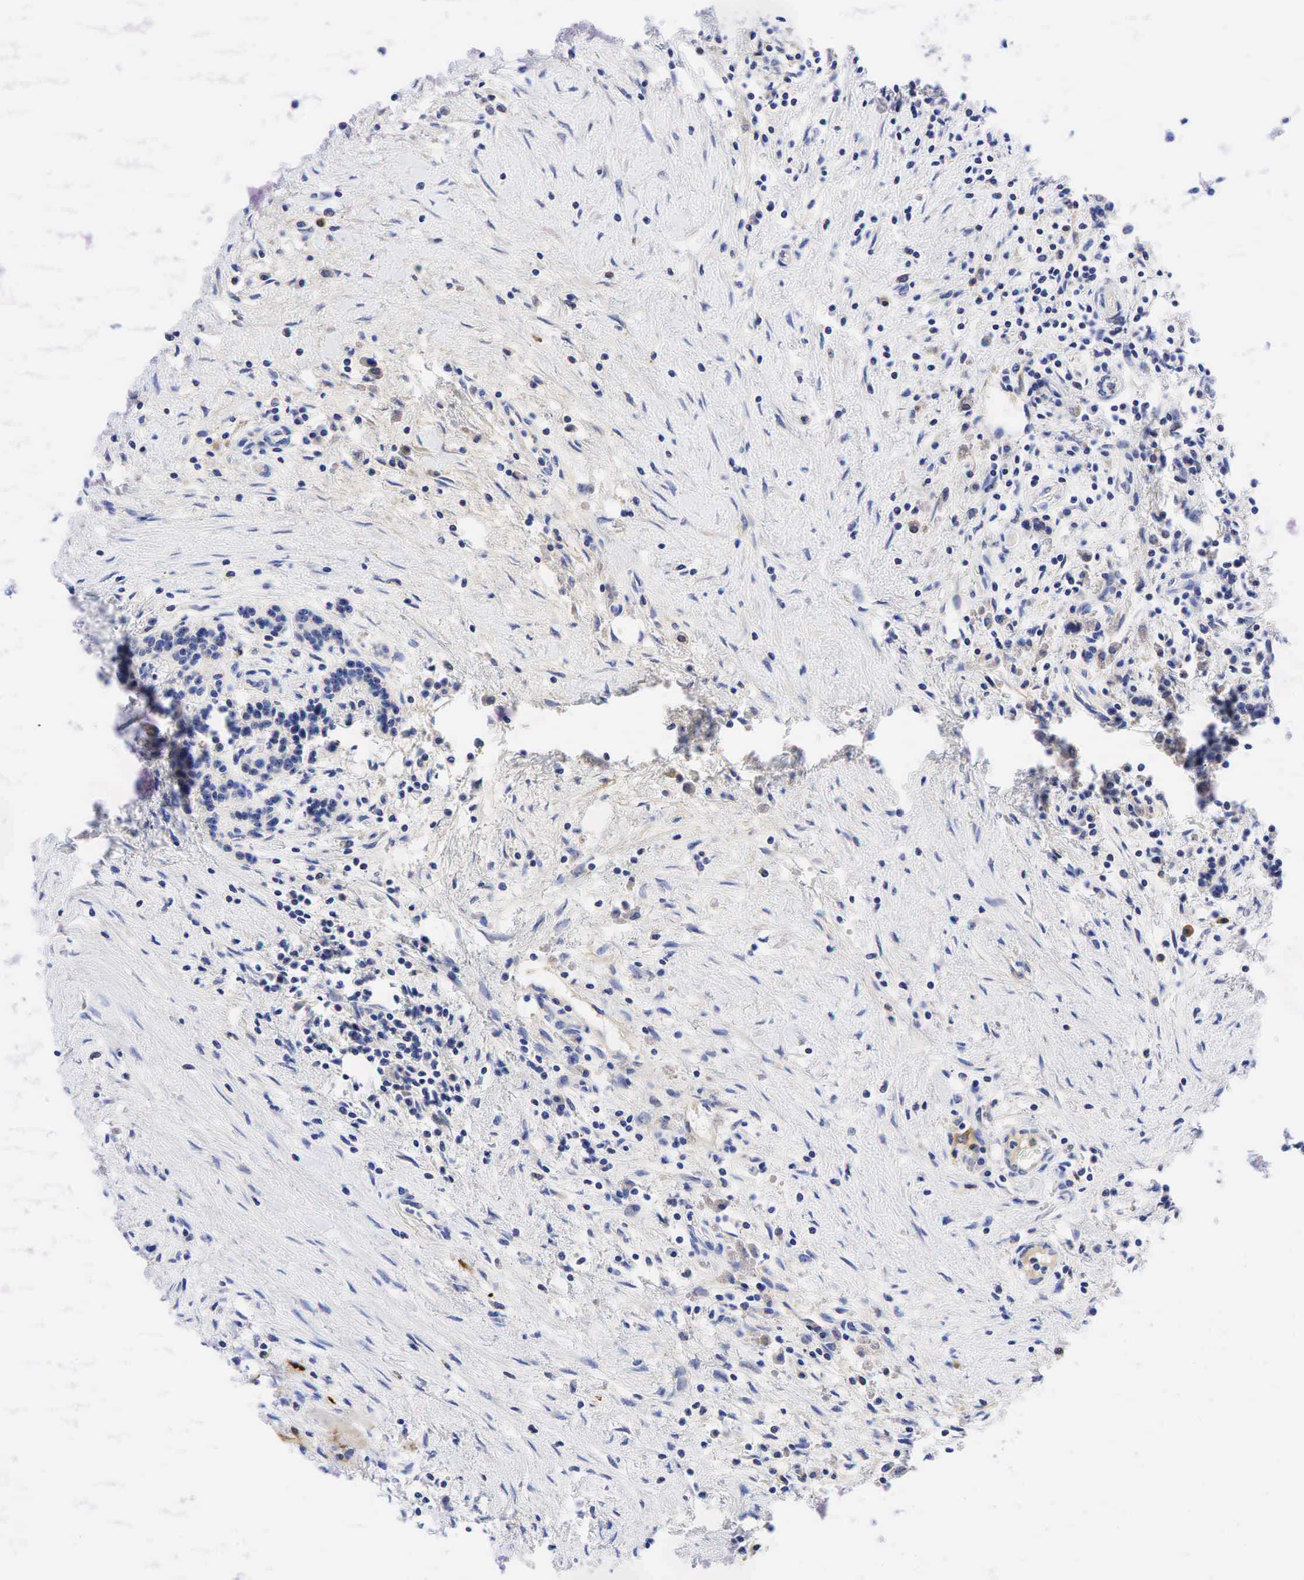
{"staining": {"intensity": "strong", "quantity": "<25%", "location": "cytoplasmic/membranous"}, "tissue": "pancreas", "cell_type": "Exocrine glandular cells", "image_type": "normal", "snomed": [{"axis": "morphology", "description": "Normal tissue, NOS"}, {"axis": "topography", "description": "Pancreas"}], "caption": "Immunohistochemistry (DAB) staining of normal human pancreas shows strong cytoplasmic/membranous protein expression in about <25% of exocrine glandular cells.", "gene": "TNFRSF8", "patient": {"sex": "male", "age": 73}}